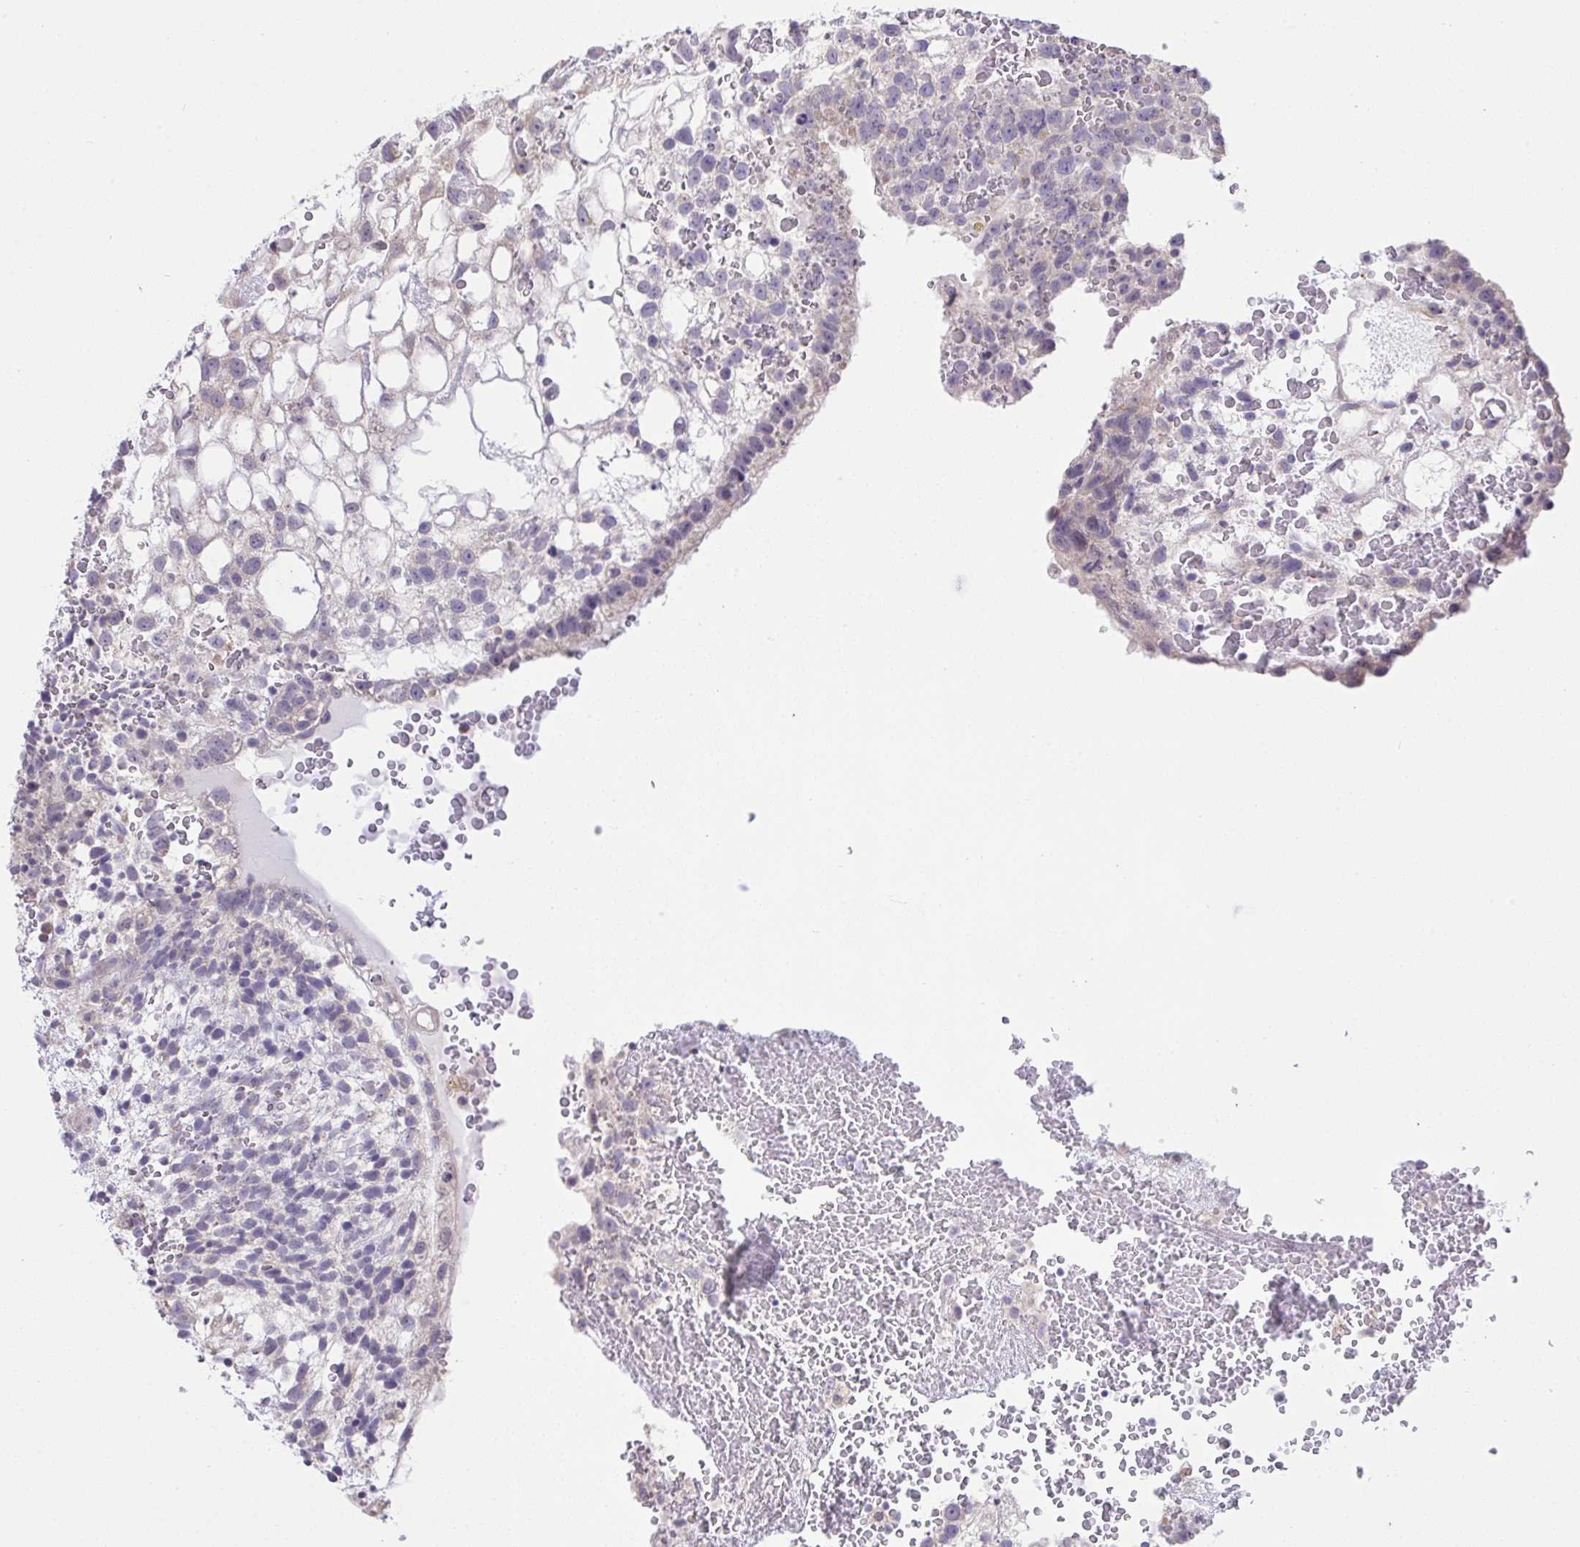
{"staining": {"intensity": "negative", "quantity": "none", "location": "none"}, "tissue": "testis cancer", "cell_type": "Tumor cells", "image_type": "cancer", "snomed": [{"axis": "morphology", "description": "Normal tissue, NOS"}, {"axis": "morphology", "description": "Carcinoma, Embryonal, NOS"}, {"axis": "topography", "description": "Testis"}], "caption": "Immunohistochemistry (IHC) image of neoplastic tissue: testis cancer (embryonal carcinoma) stained with DAB demonstrates no significant protein staining in tumor cells.", "gene": "TMEM41A", "patient": {"sex": "male", "age": 32}}